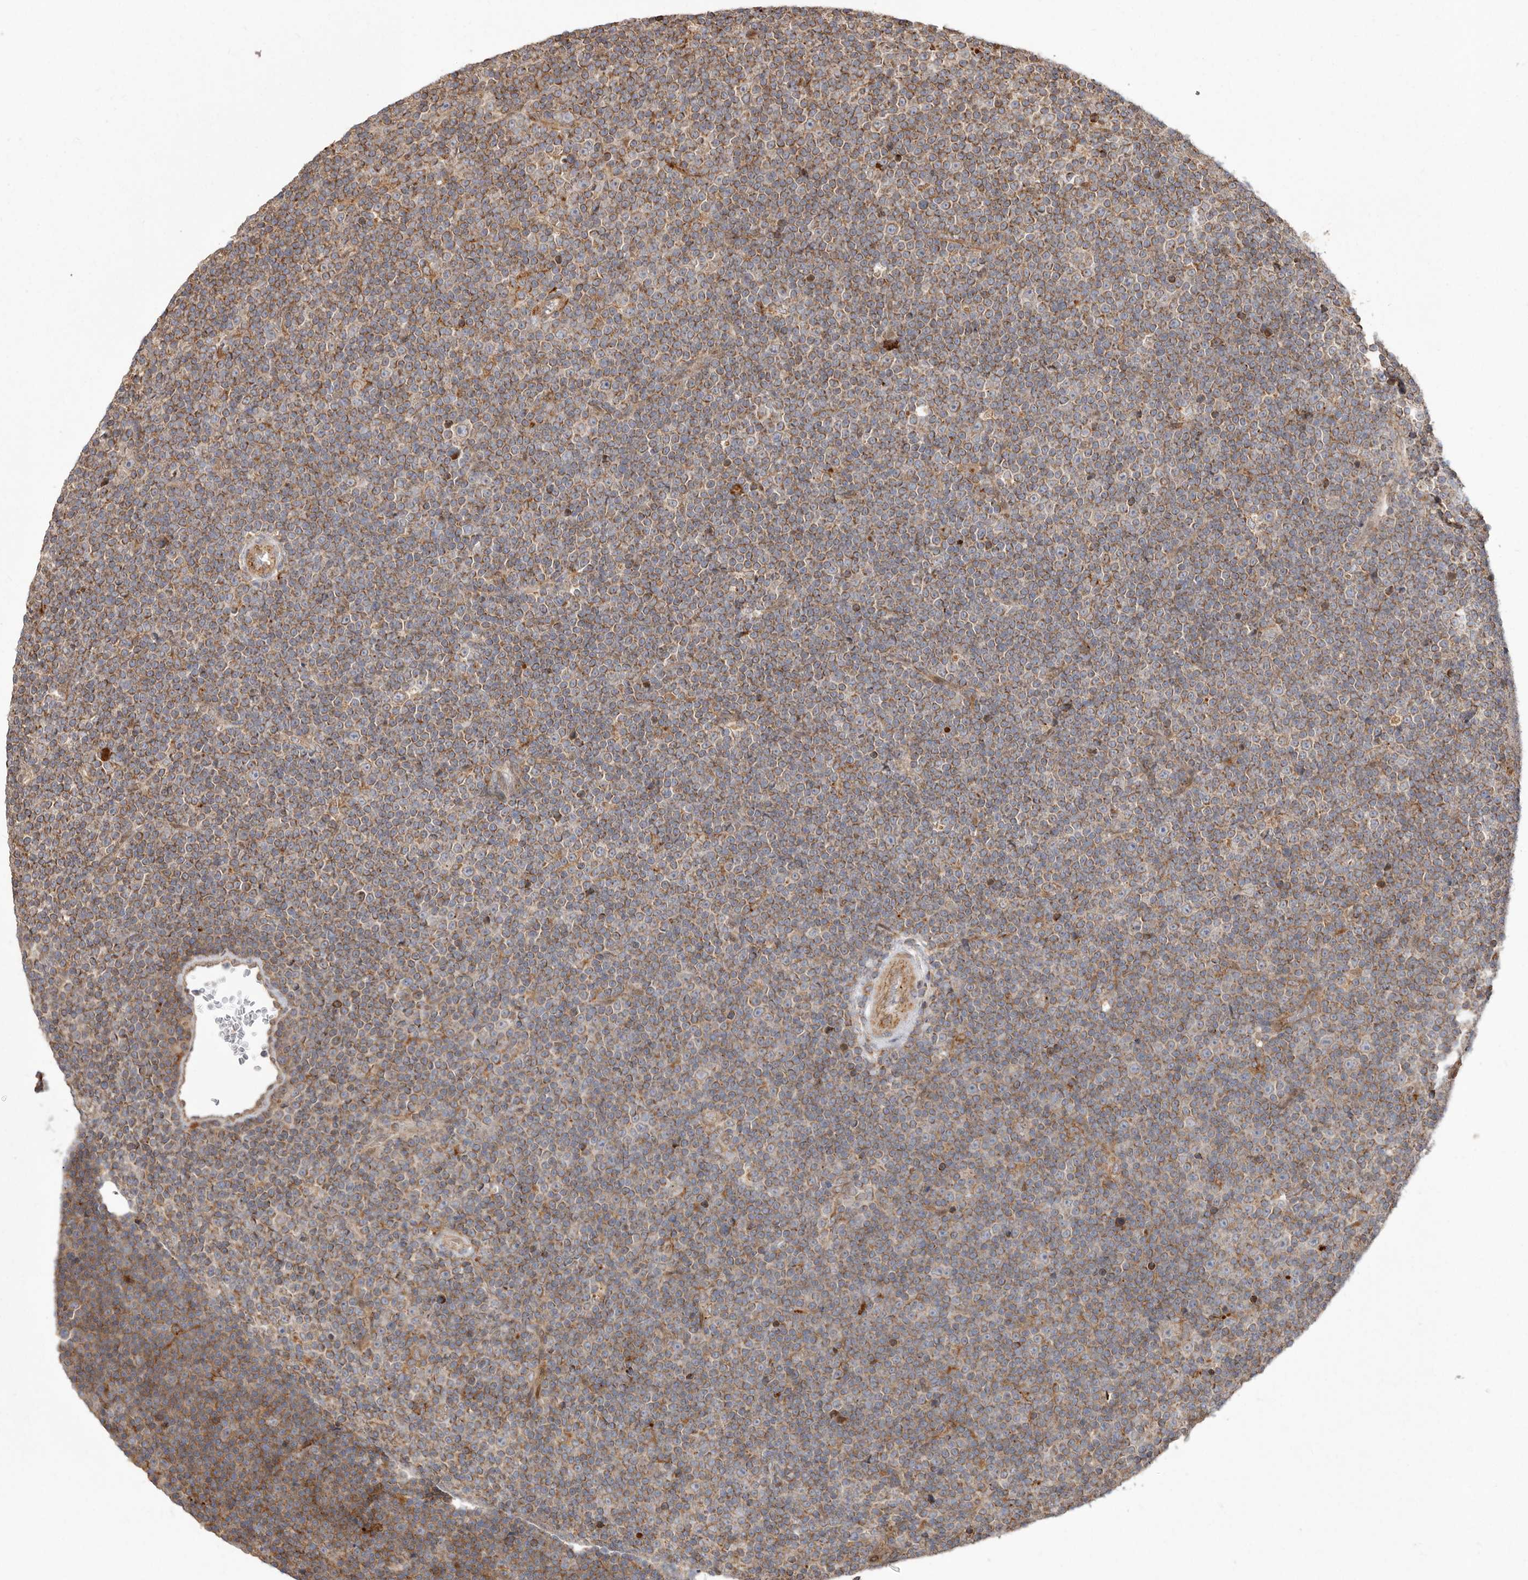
{"staining": {"intensity": "weak", "quantity": ">75%", "location": "cytoplasmic/membranous"}, "tissue": "lymphoma", "cell_type": "Tumor cells", "image_type": "cancer", "snomed": [{"axis": "morphology", "description": "Malignant lymphoma, non-Hodgkin's type, Low grade"}, {"axis": "topography", "description": "Lymph node"}], "caption": "IHC (DAB) staining of low-grade malignant lymphoma, non-Hodgkin's type displays weak cytoplasmic/membranous protein expression in about >75% of tumor cells. Immunohistochemistry (ihc) stains the protein in brown and the nuclei are stained blue.", "gene": "NUP43", "patient": {"sex": "female", "age": 67}}